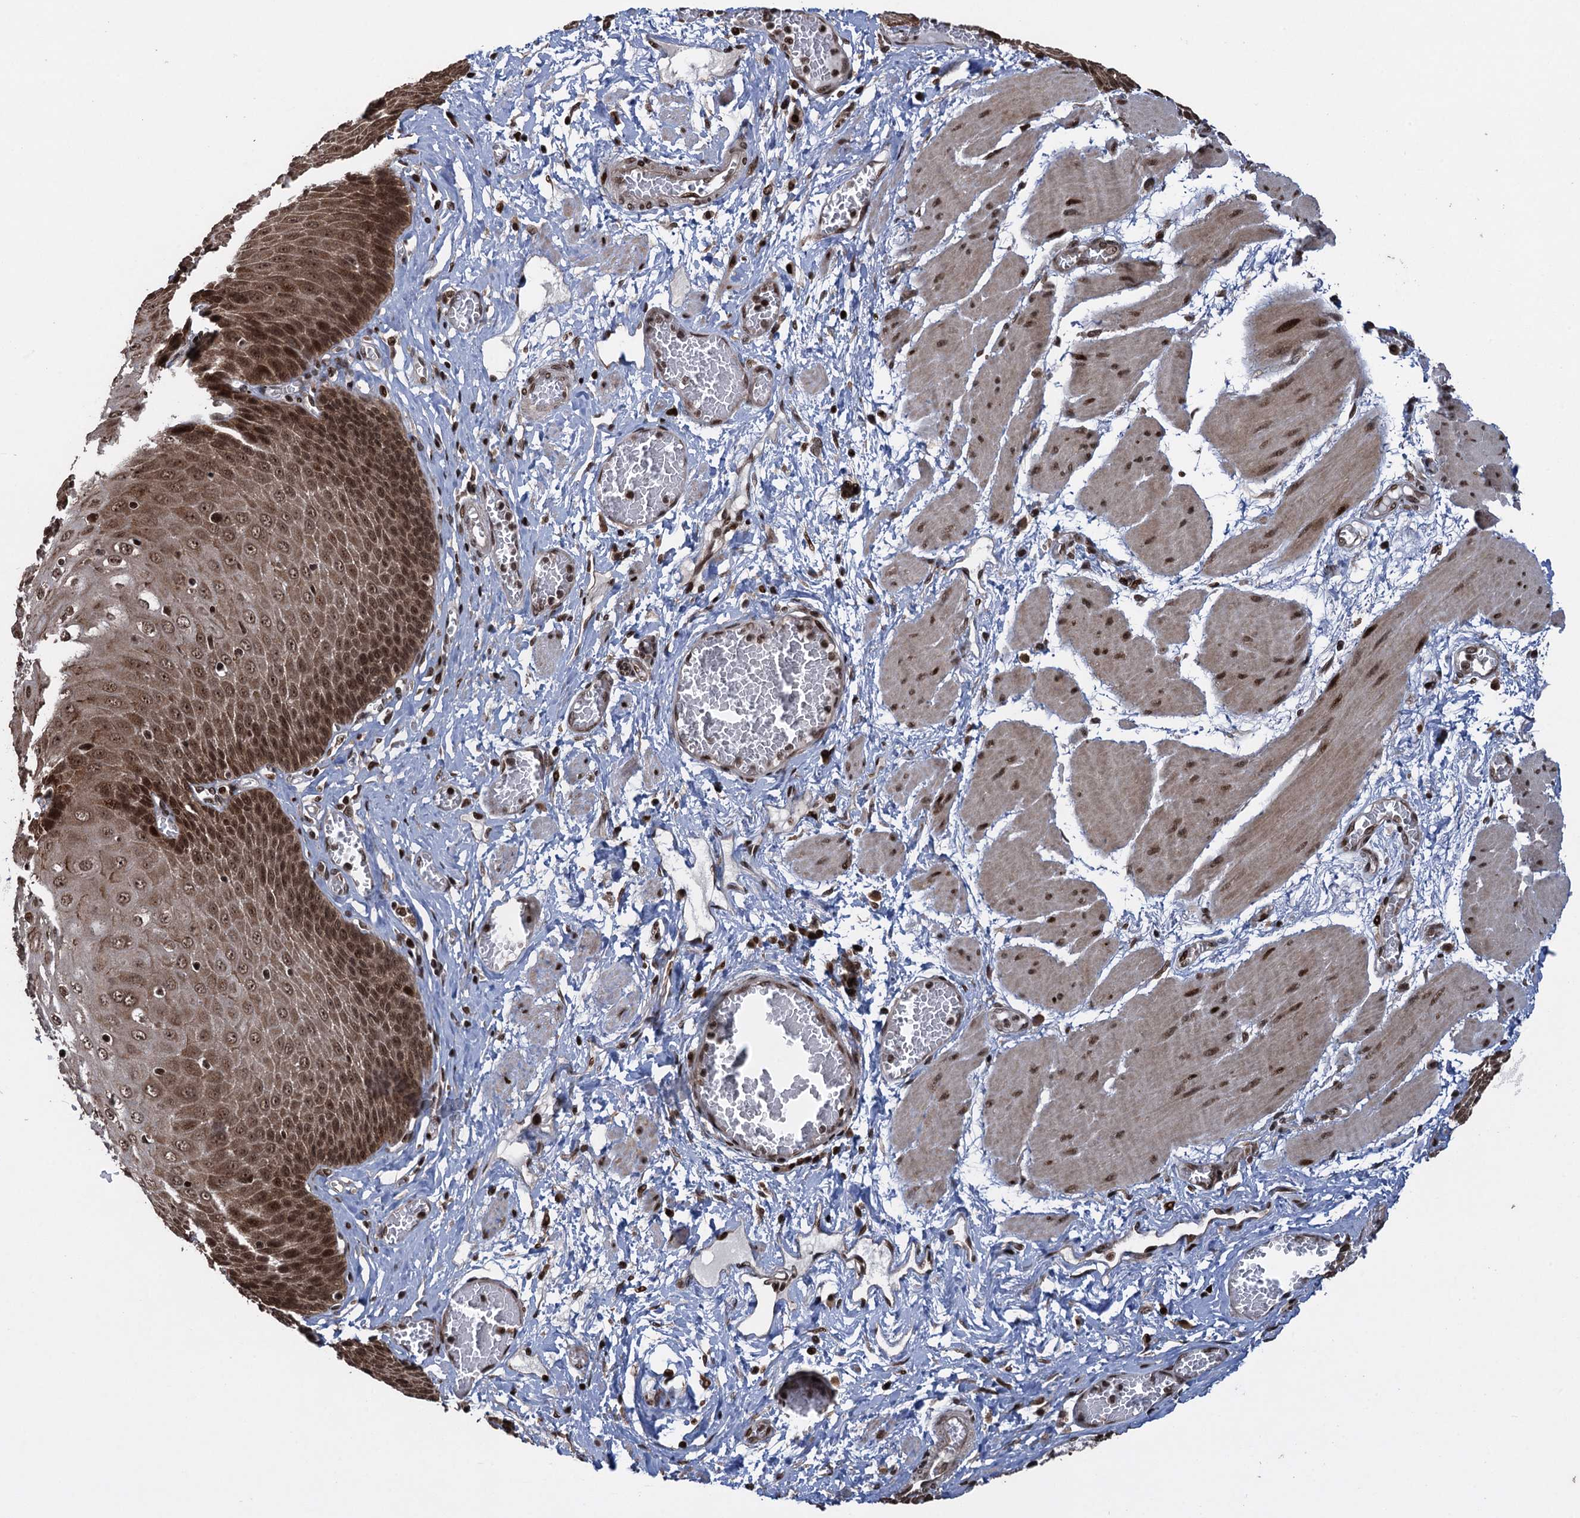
{"staining": {"intensity": "moderate", "quantity": ">75%", "location": "cytoplasmic/membranous,nuclear"}, "tissue": "esophagus", "cell_type": "Squamous epithelial cells", "image_type": "normal", "snomed": [{"axis": "morphology", "description": "Normal tissue, NOS"}, {"axis": "topography", "description": "Esophagus"}], "caption": "A medium amount of moderate cytoplasmic/membranous,nuclear positivity is identified in about >75% of squamous epithelial cells in unremarkable esophagus.", "gene": "ZNF169", "patient": {"sex": "male", "age": 60}}